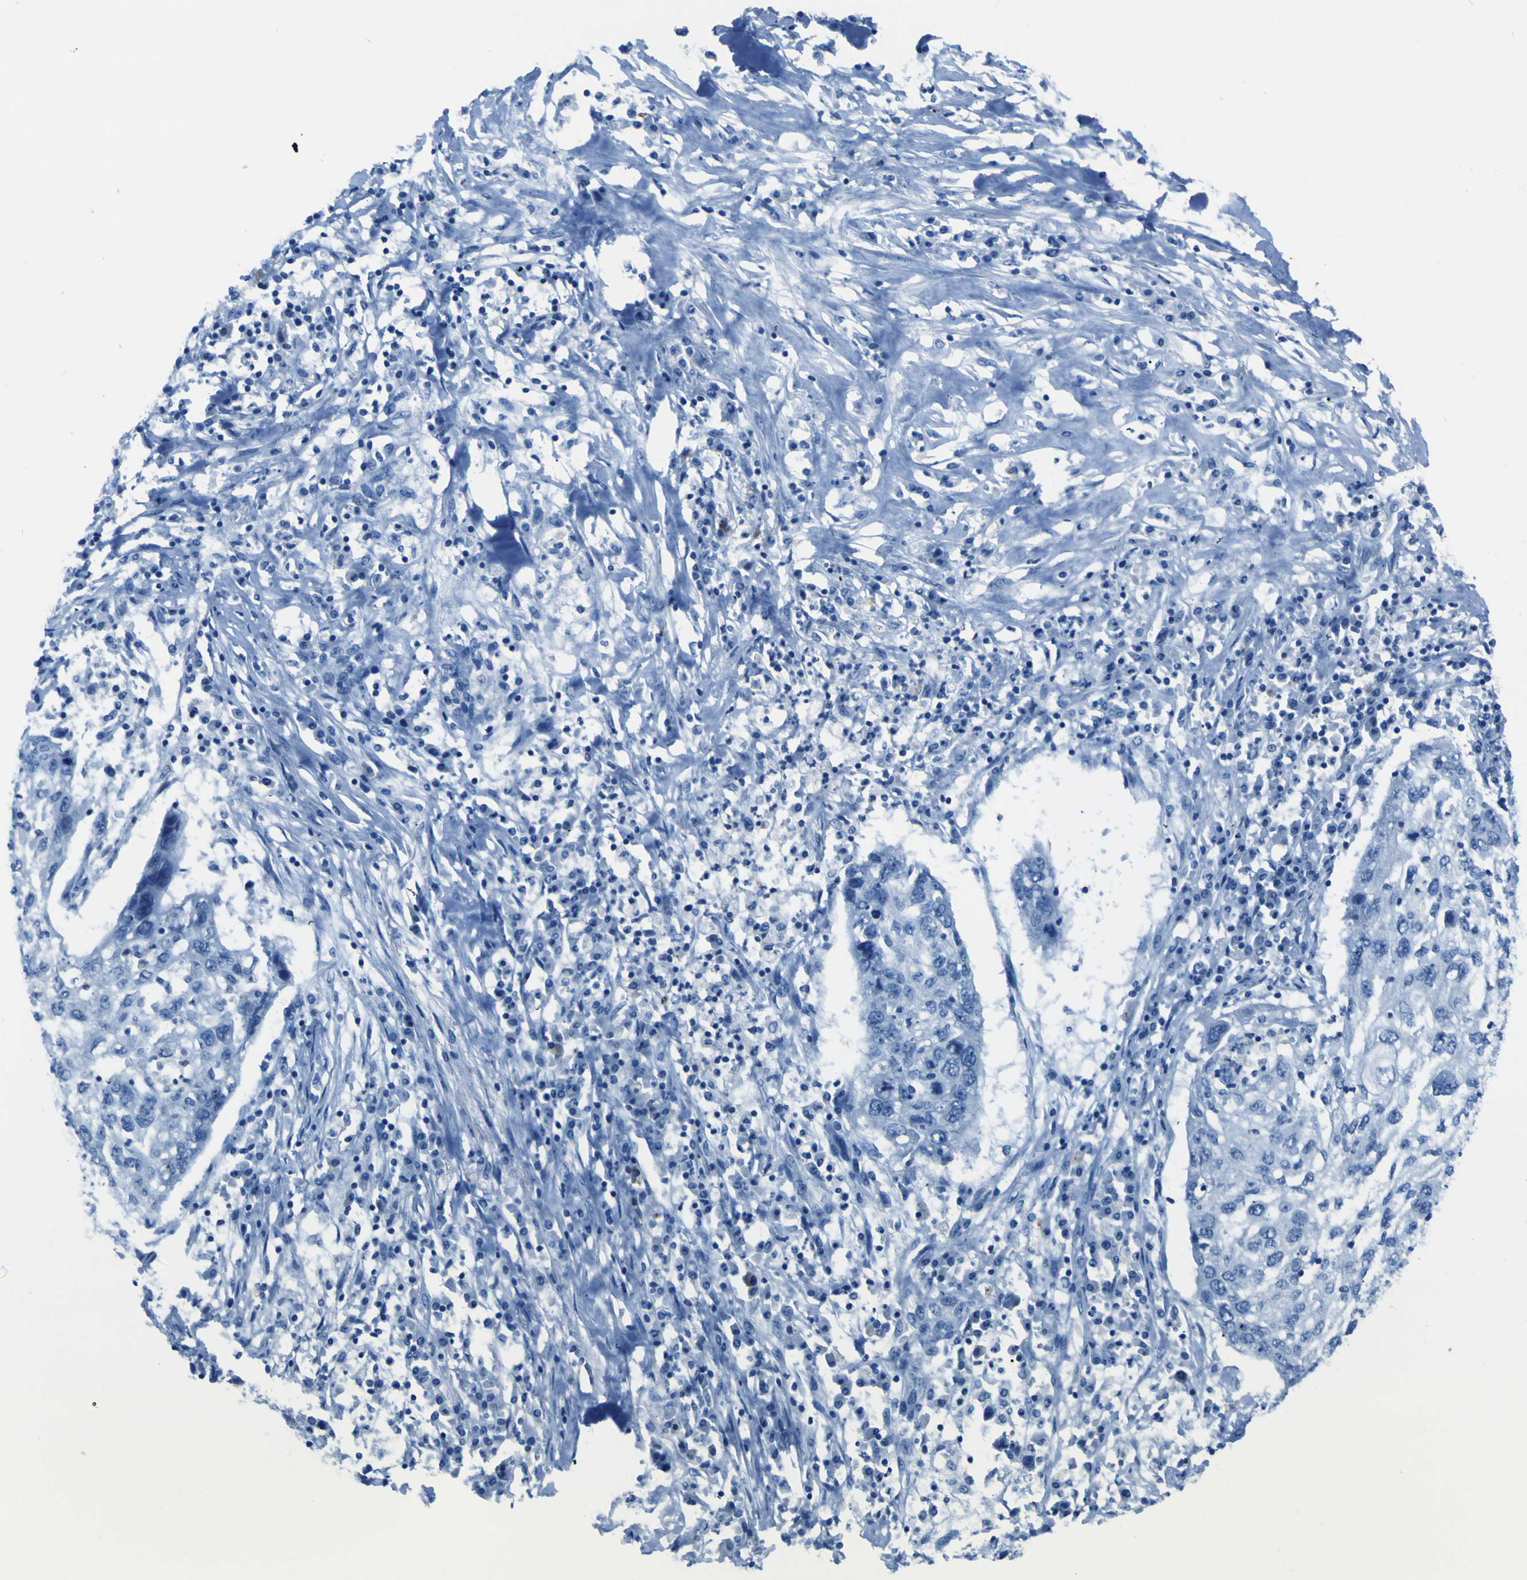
{"staining": {"intensity": "negative", "quantity": "none", "location": "none"}, "tissue": "lung cancer", "cell_type": "Tumor cells", "image_type": "cancer", "snomed": [{"axis": "morphology", "description": "Squamous cell carcinoma, NOS"}, {"axis": "topography", "description": "Lung"}], "caption": "IHC of human lung cancer demonstrates no positivity in tumor cells.", "gene": "ACSL1", "patient": {"sex": "female", "age": 63}}